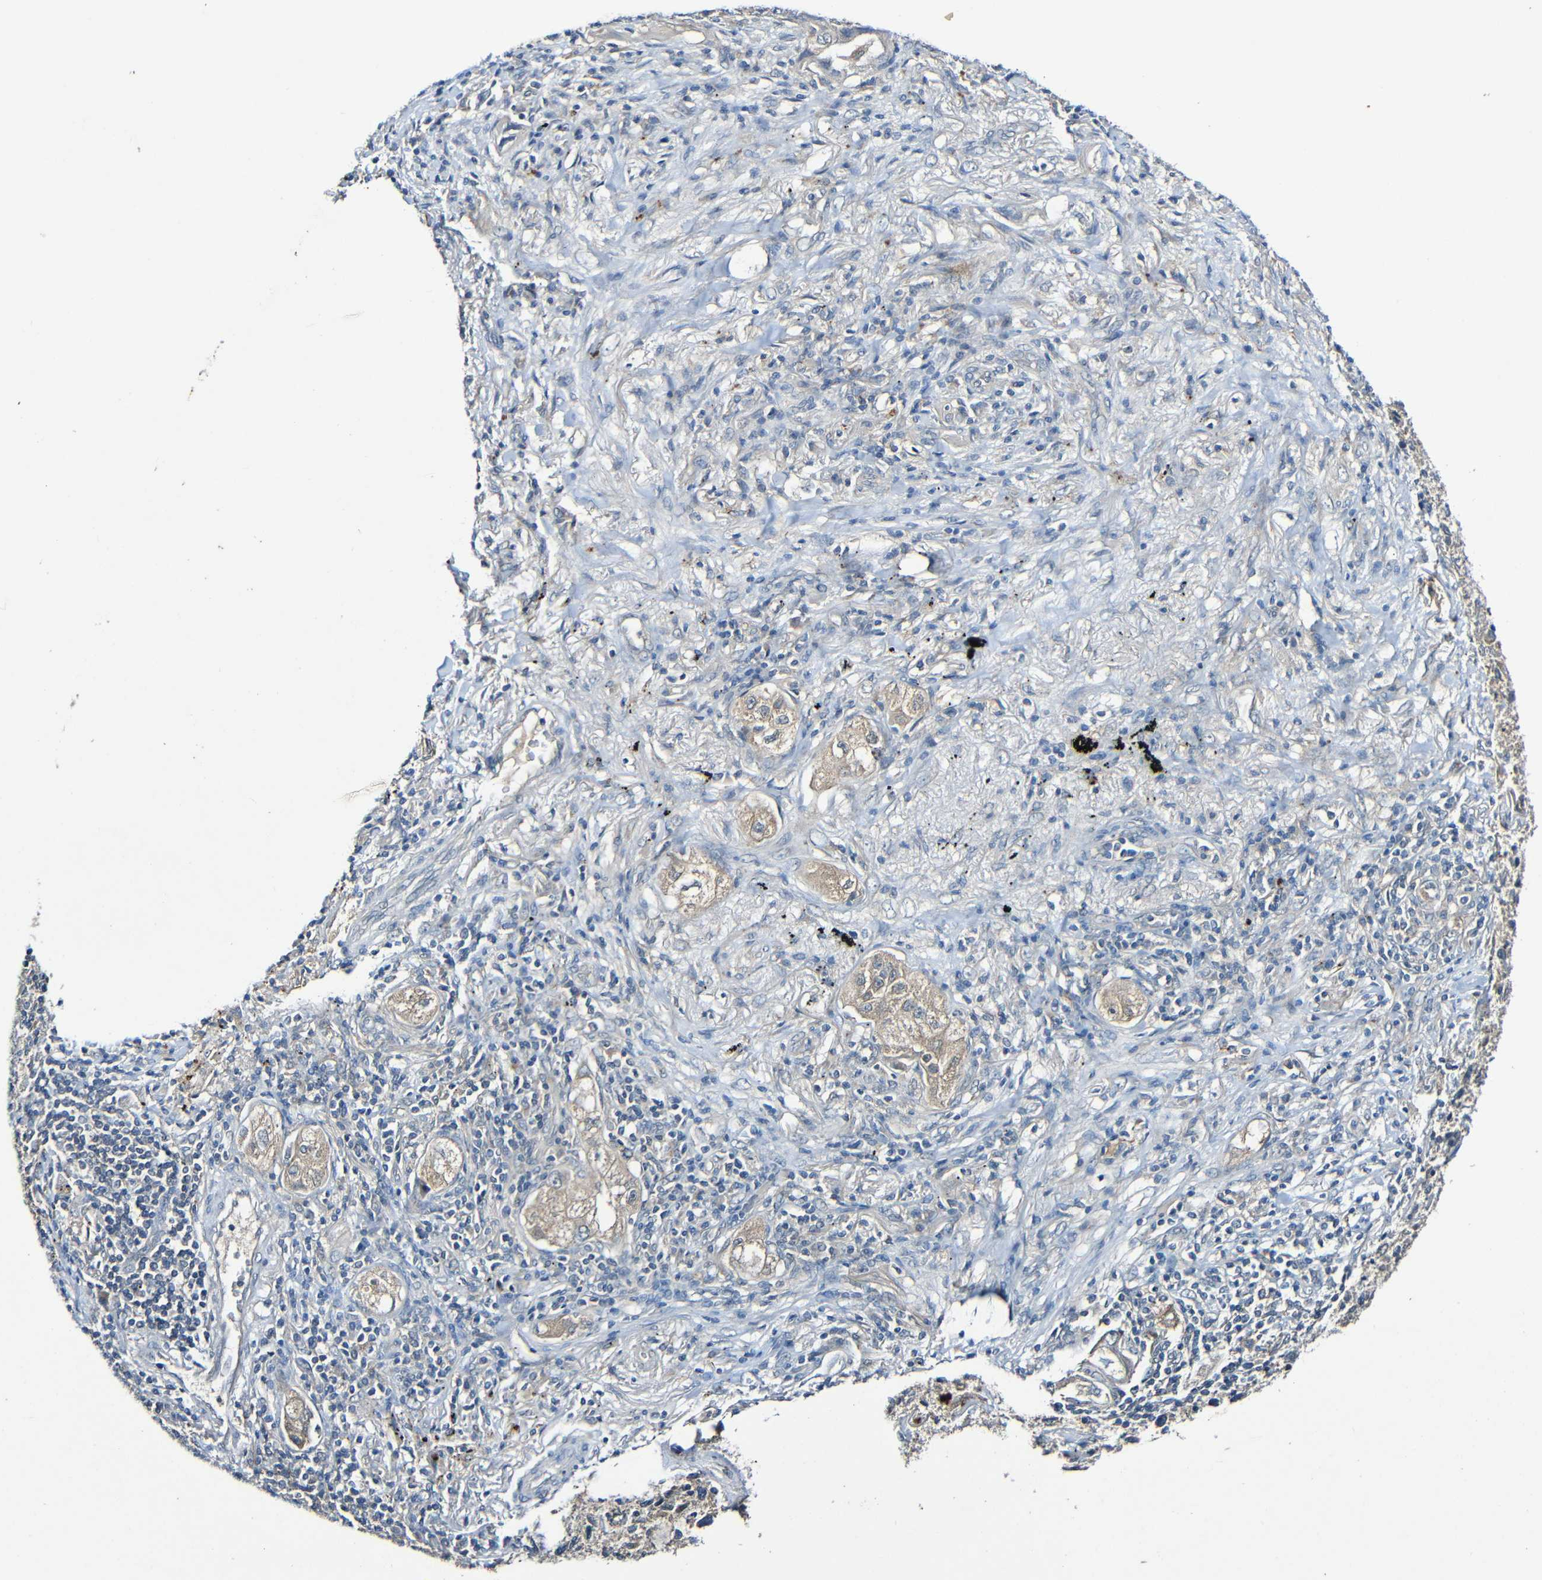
{"staining": {"intensity": "weak", "quantity": "<25%", "location": "cytoplasmic/membranous"}, "tissue": "lung cancer", "cell_type": "Tumor cells", "image_type": "cancer", "snomed": [{"axis": "morphology", "description": "Adenocarcinoma, NOS"}, {"axis": "topography", "description": "Lung"}], "caption": "Tumor cells show no significant expression in lung cancer.", "gene": "LRRC70", "patient": {"sex": "female", "age": 65}}